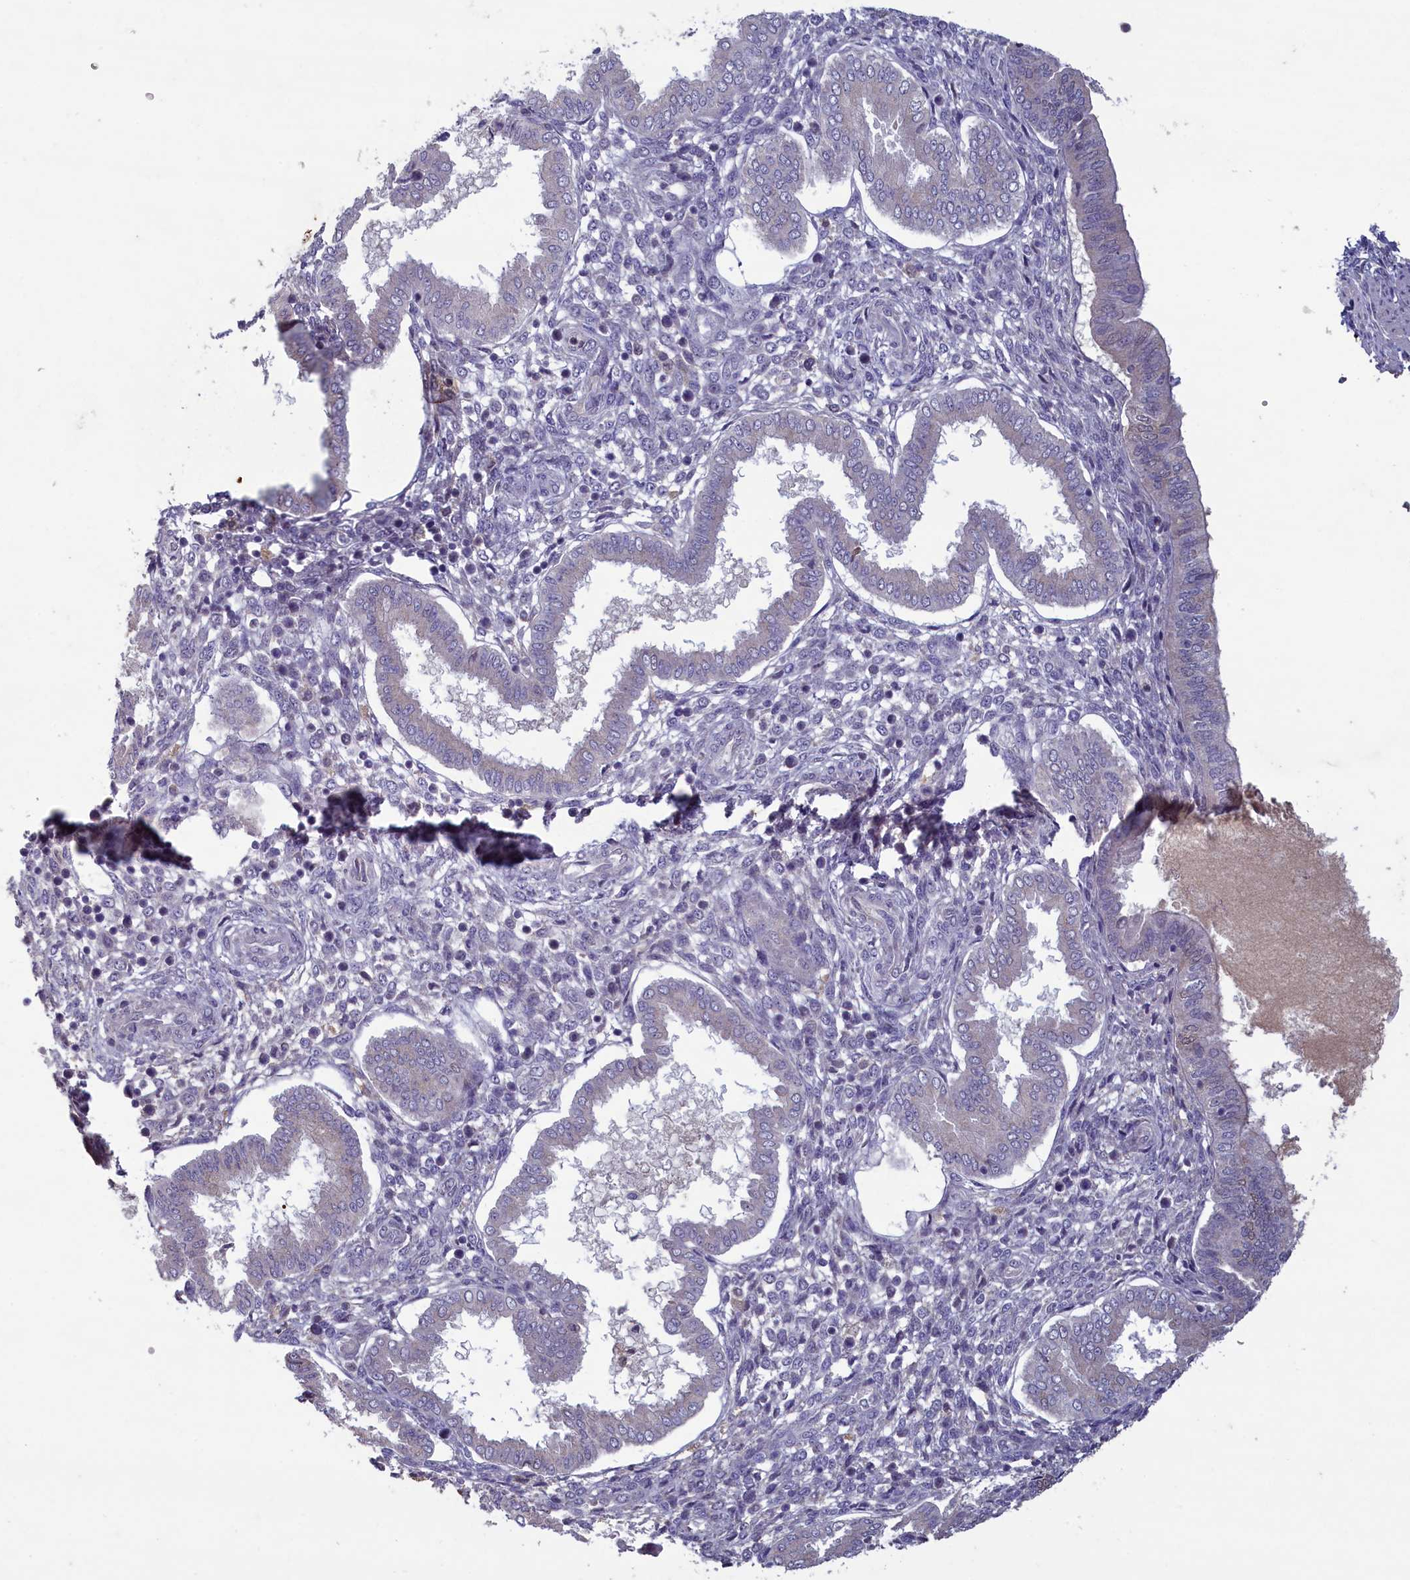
{"staining": {"intensity": "negative", "quantity": "none", "location": "none"}, "tissue": "endometrium", "cell_type": "Cells in endometrial stroma", "image_type": "normal", "snomed": [{"axis": "morphology", "description": "Normal tissue, NOS"}, {"axis": "topography", "description": "Endometrium"}], "caption": "The histopathology image shows no staining of cells in endometrial stroma in normal endometrium.", "gene": "ATF7IP2", "patient": {"sex": "female", "age": 24}}